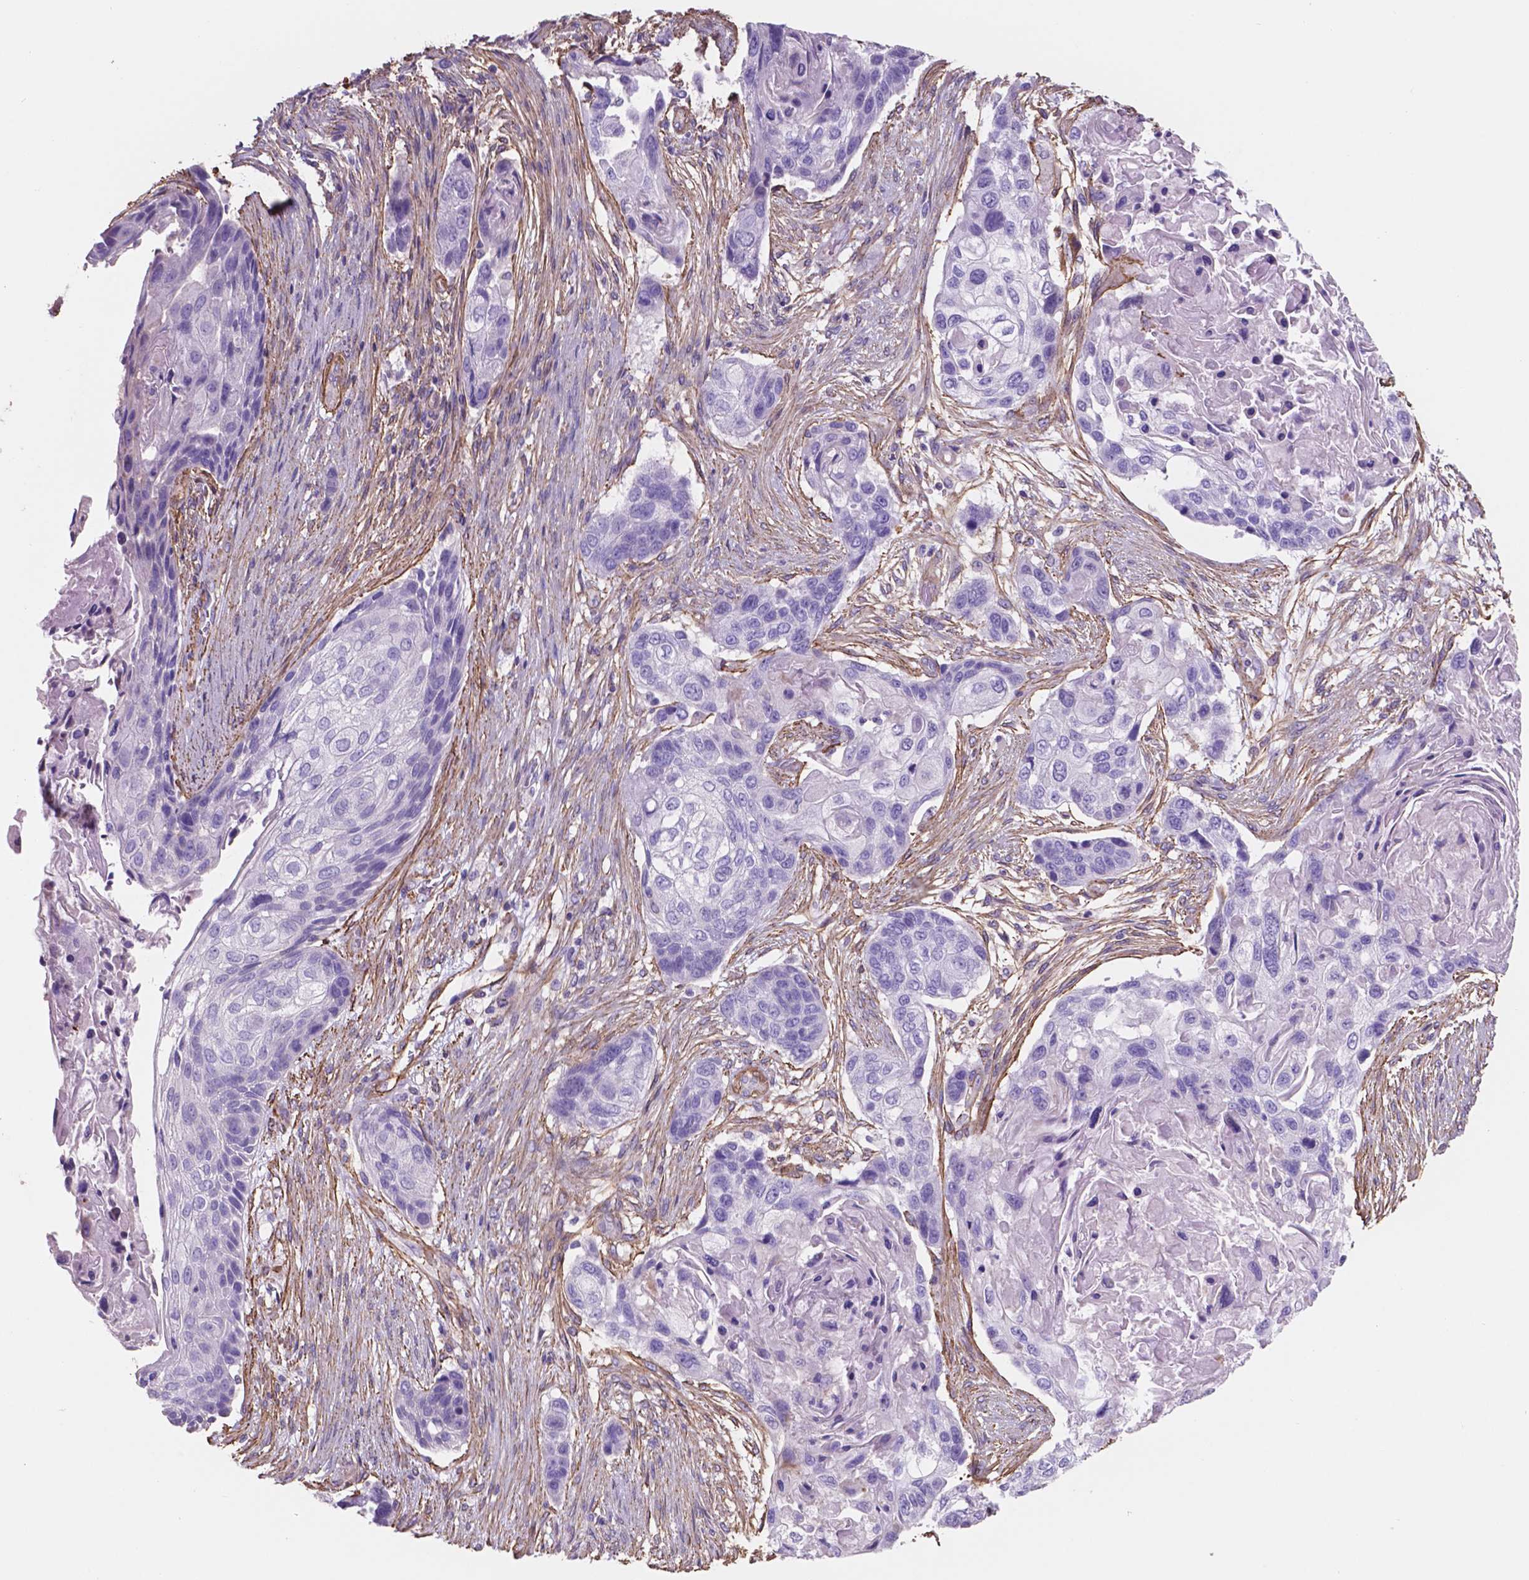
{"staining": {"intensity": "negative", "quantity": "none", "location": "none"}, "tissue": "lung cancer", "cell_type": "Tumor cells", "image_type": "cancer", "snomed": [{"axis": "morphology", "description": "Squamous cell carcinoma, NOS"}, {"axis": "topography", "description": "Lung"}], "caption": "Immunohistochemistry (IHC) of human lung squamous cell carcinoma displays no staining in tumor cells. (Stains: DAB (3,3'-diaminobenzidine) IHC with hematoxylin counter stain, Microscopy: brightfield microscopy at high magnification).", "gene": "TOR2A", "patient": {"sex": "male", "age": 69}}